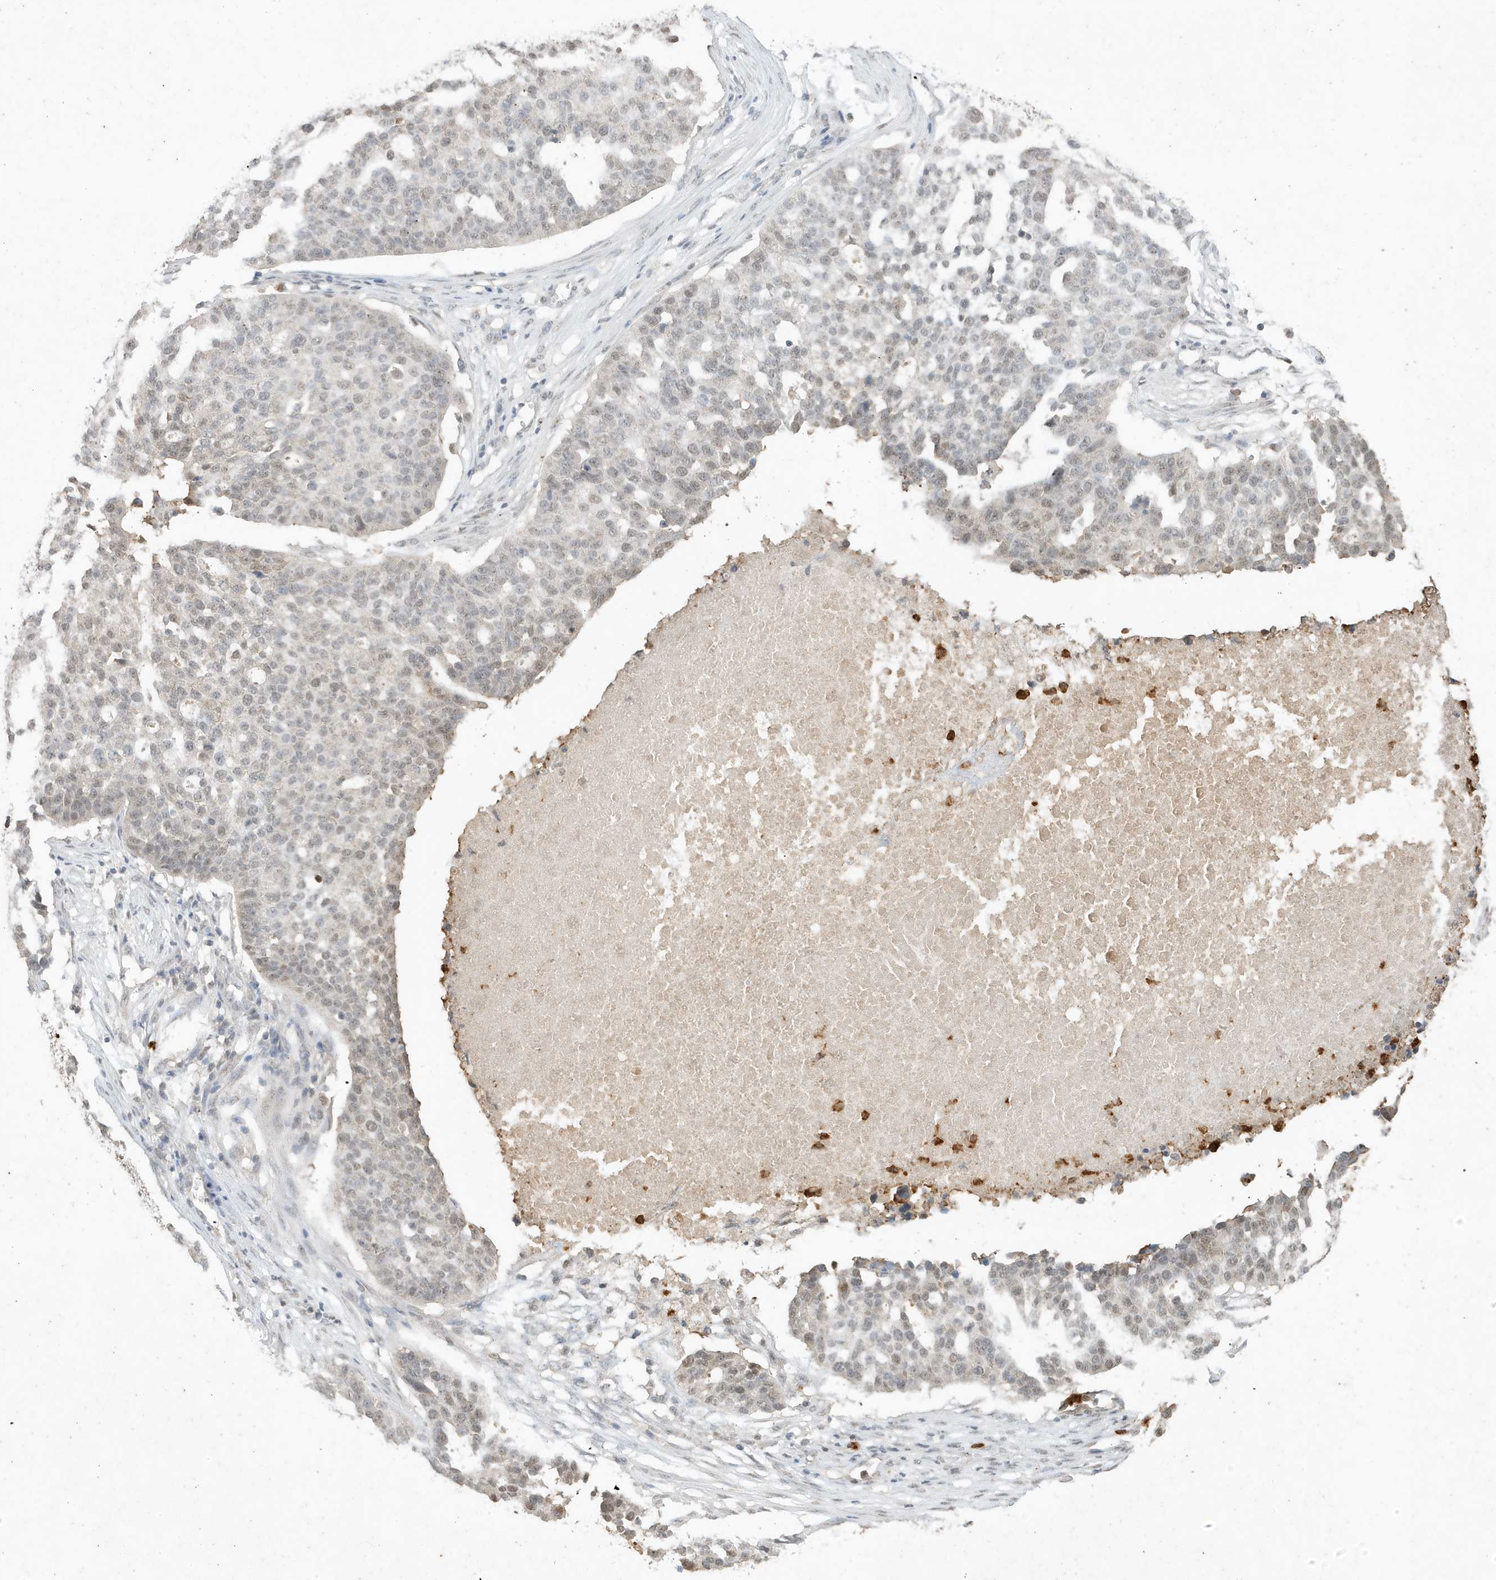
{"staining": {"intensity": "weak", "quantity": "<25%", "location": "nuclear"}, "tissue": "ovarian cancer", "cell_type": "Tumor cells", "image_type": "cancer", "snomed": [{"axis": "morphology", "description": "Cystadenocarcinoma, serous, NOS"}, {"axis": "topography", "description": "Ovary"}], "caption": "An IHC image of ovarian cancer is shown. There is no staining in tumor cells of ovarian cancer.", "gene": "DEFA1", "patient": {"sex": "female", "age": 59}}